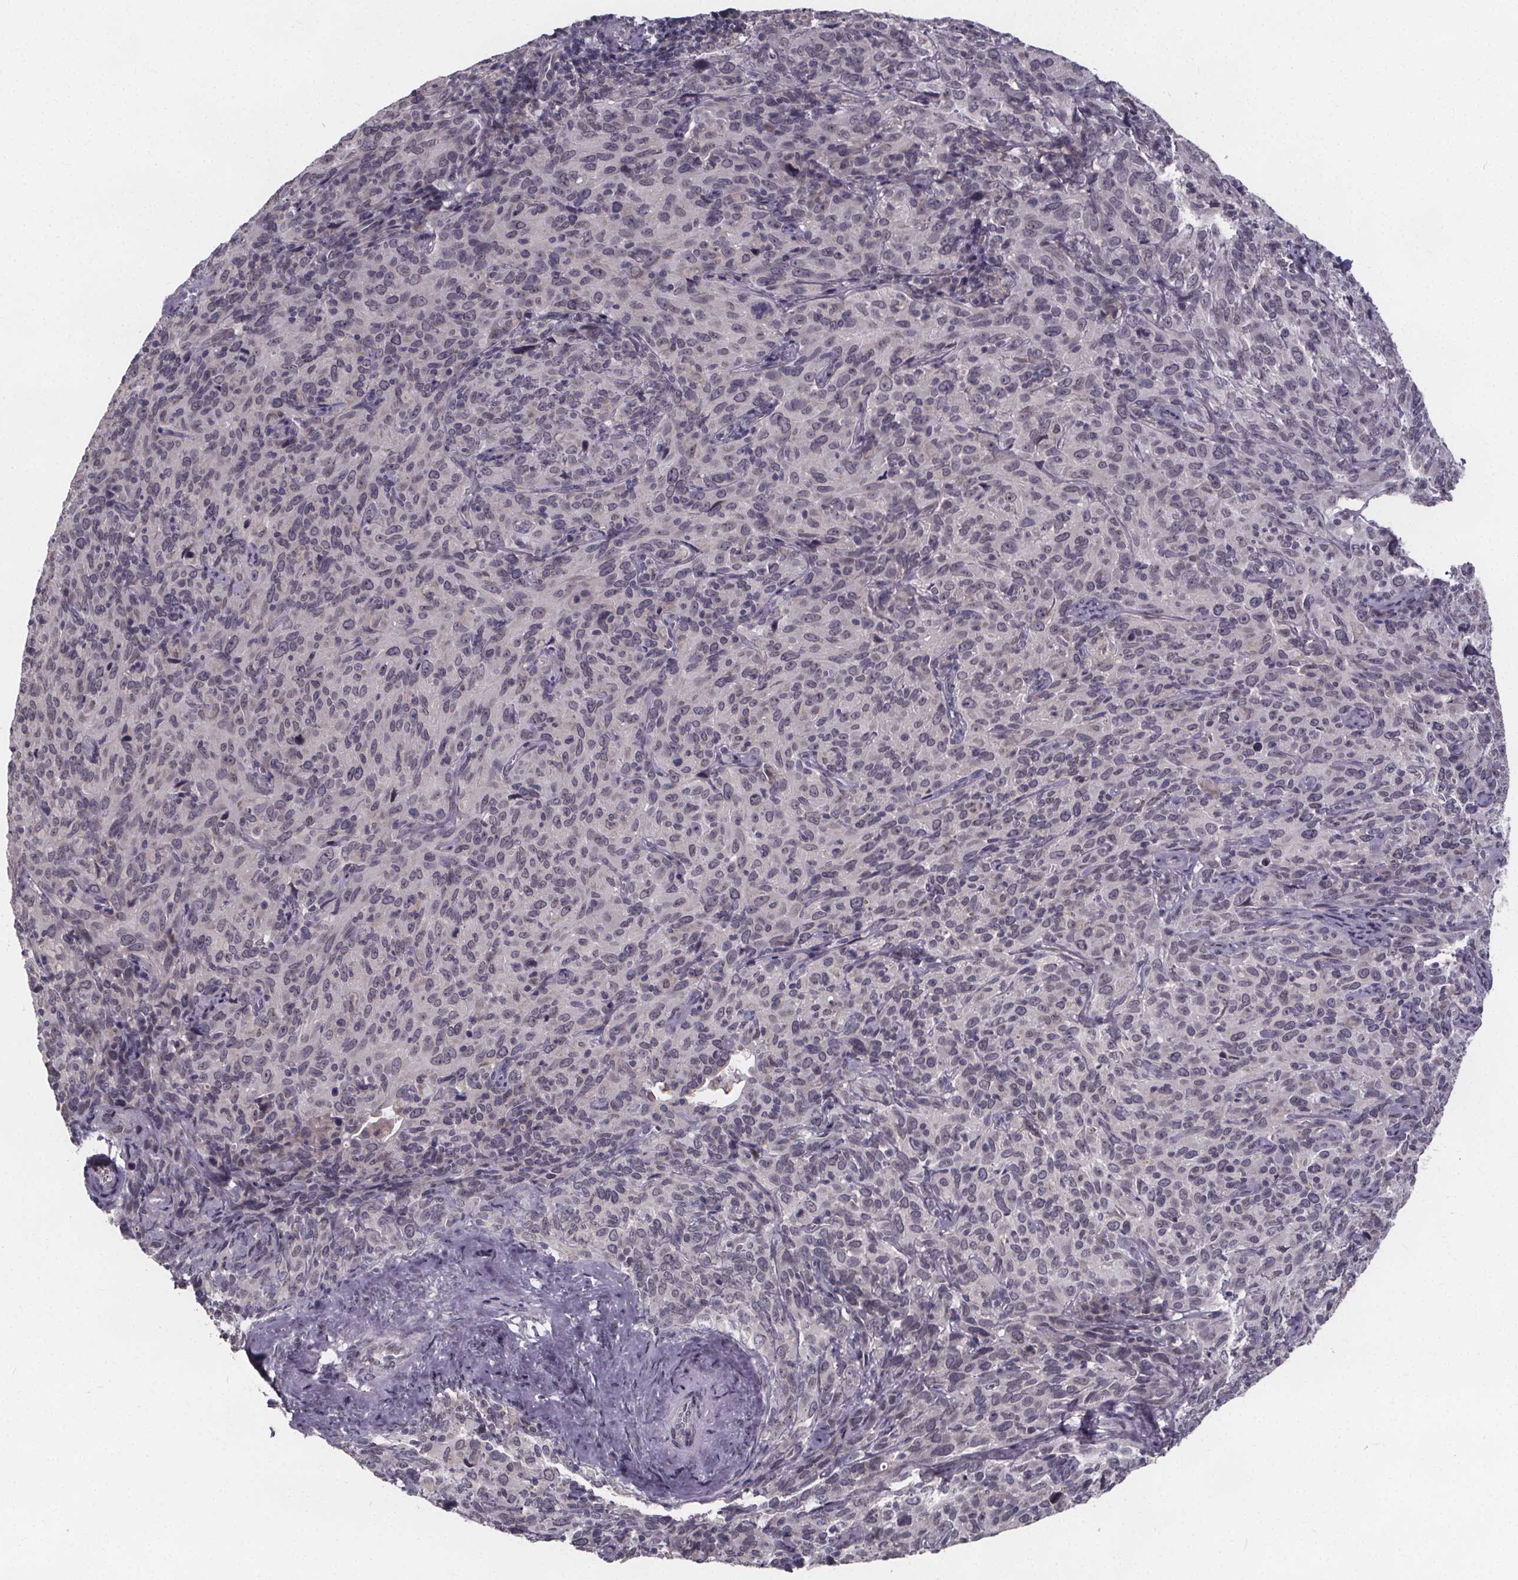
{"staining": {"intensity": "negative", "quantity": "none", "location": "none"}, "tissue": "cervical cancer", "cell_type": "Tumor cells", "image_type": "cancer", "snomed": [{"axis": "morphology", "description": "Squamous cell carcinoma, NOS"}, {"axis": "topography", "description": "Cervix"}], "caption": "Squamous cell carcinoma (cervical) was stained to show a protein in brown. There is no significant positivity in tumor cells. (IHC, brightfield microscopy, high magnification).", "gene": "FAM181B", "patient": {"sex": "female", "age": 51}}